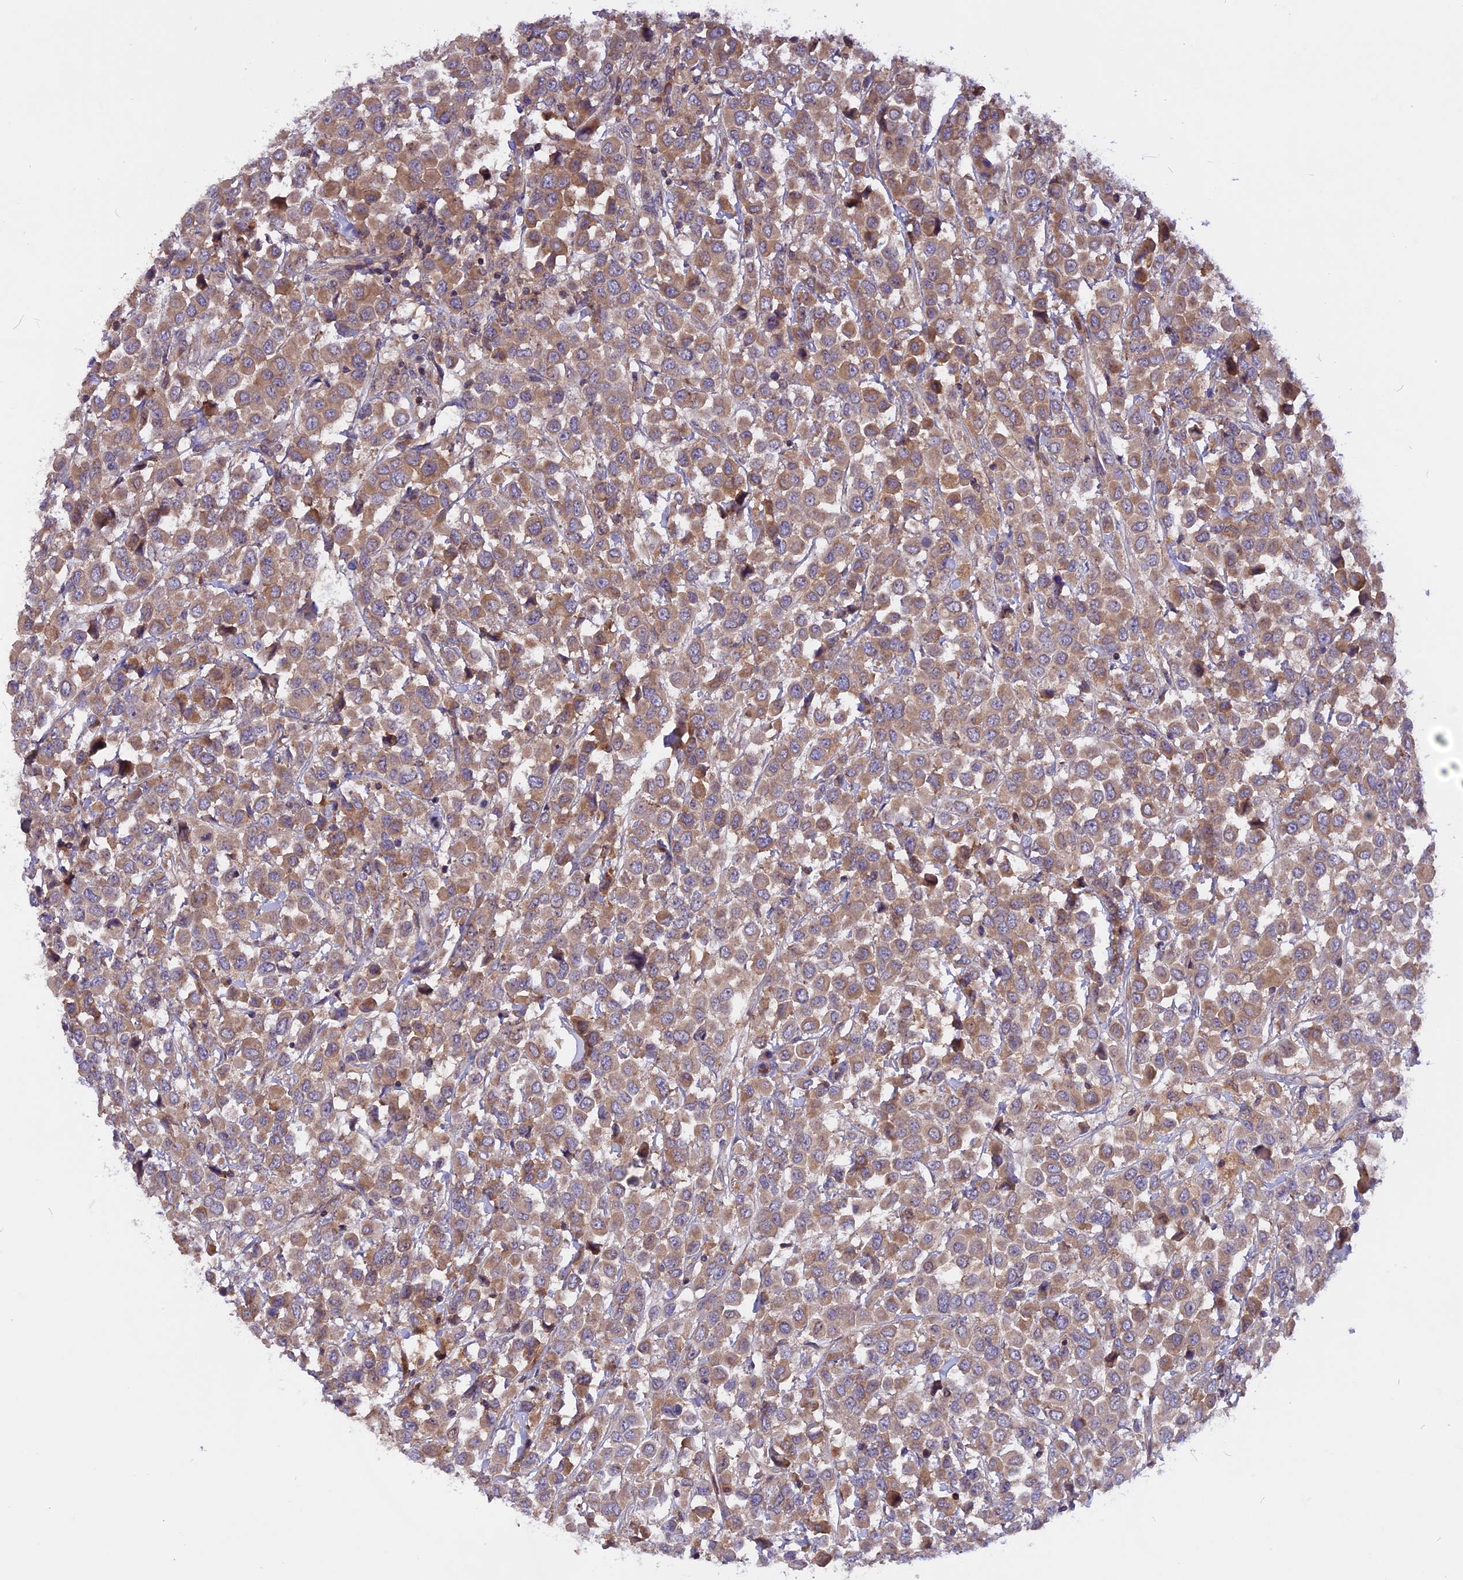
{"staining": {"intensity": "moderate", "quantity": ">75%", "location": "cytoplasmic/membranous"}, "tissue": "breast cancer", "cell_type": "Tumor cells", "image_type": "cancer", "snomed": [{"axis": "morphology", "description": "Duct carcinoma"}, {"axis": "topography", "description": "Breast"}], "caption": "Breast cancer (intraductal carcinoma) was stained to show a protein in brown. There is medium levels of moderate cytoplasmic/membranous staining in about >75% of tumor cells.", "gene": "MARK4", "patient": {"sex": "female", "age": 61}}